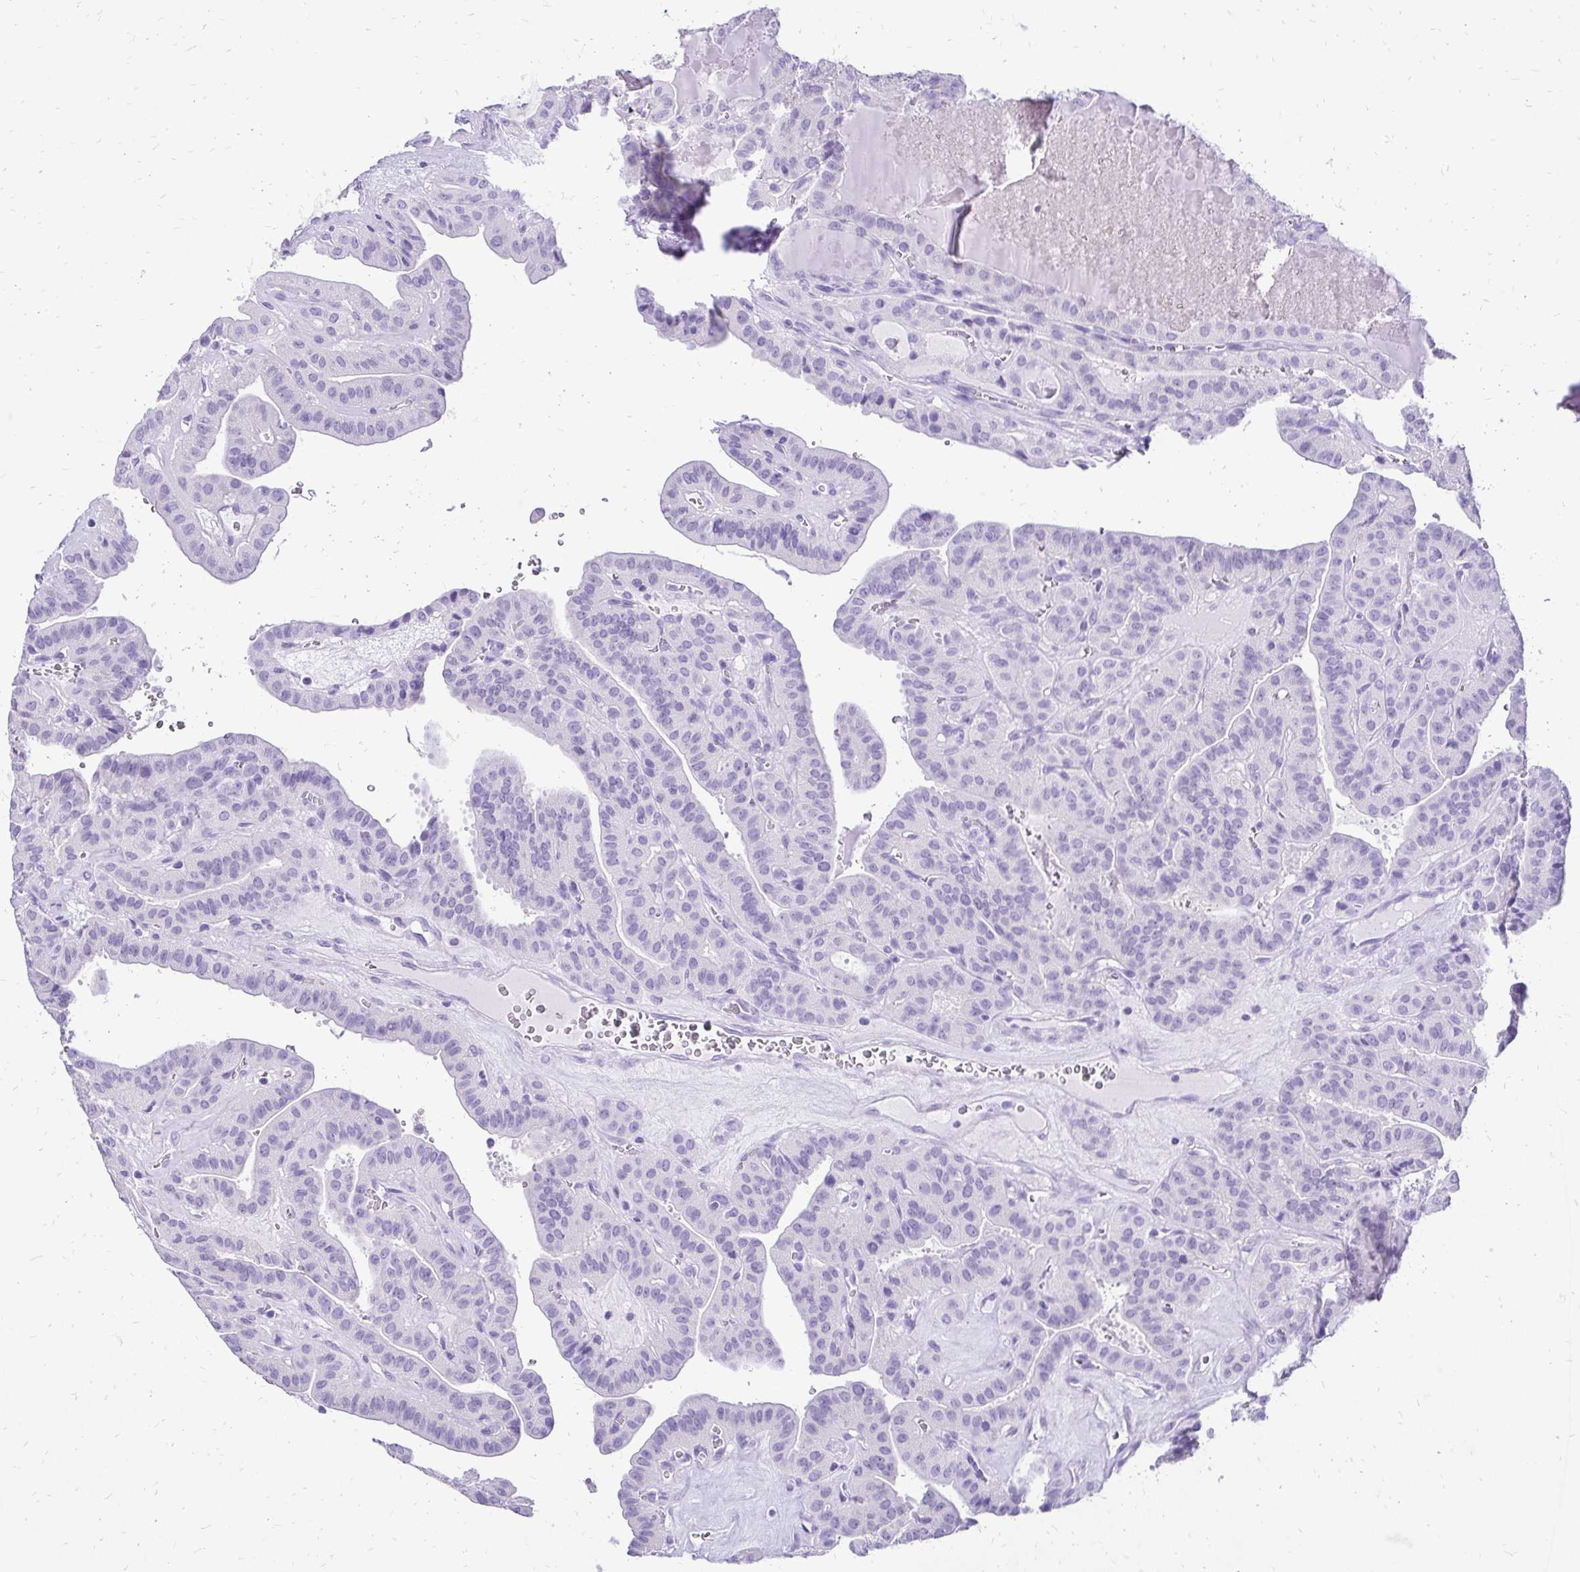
{"staining": {"intensity": "negative", "quantity": "none", "location": "none"}, "tissue": "thyroid cancer", "cell_type": "Tumor cells", "image_type": "cancer", "snomed": [{"axis": "morphology", "description": "Papillary adenocarcinoma, NOS"}, {"axis": "topography", "description": "Thyroid gland"}], "caption": "This photomicrograph is of thyroid cancer (papillary adenocarcinoma) stained with IHC to label a protein in brown with the nuclei are counter-stained blue. There is no staining in tumor cells.", "gene": "SLC32A1", "patient": {"sex": "male", "age": 52}}